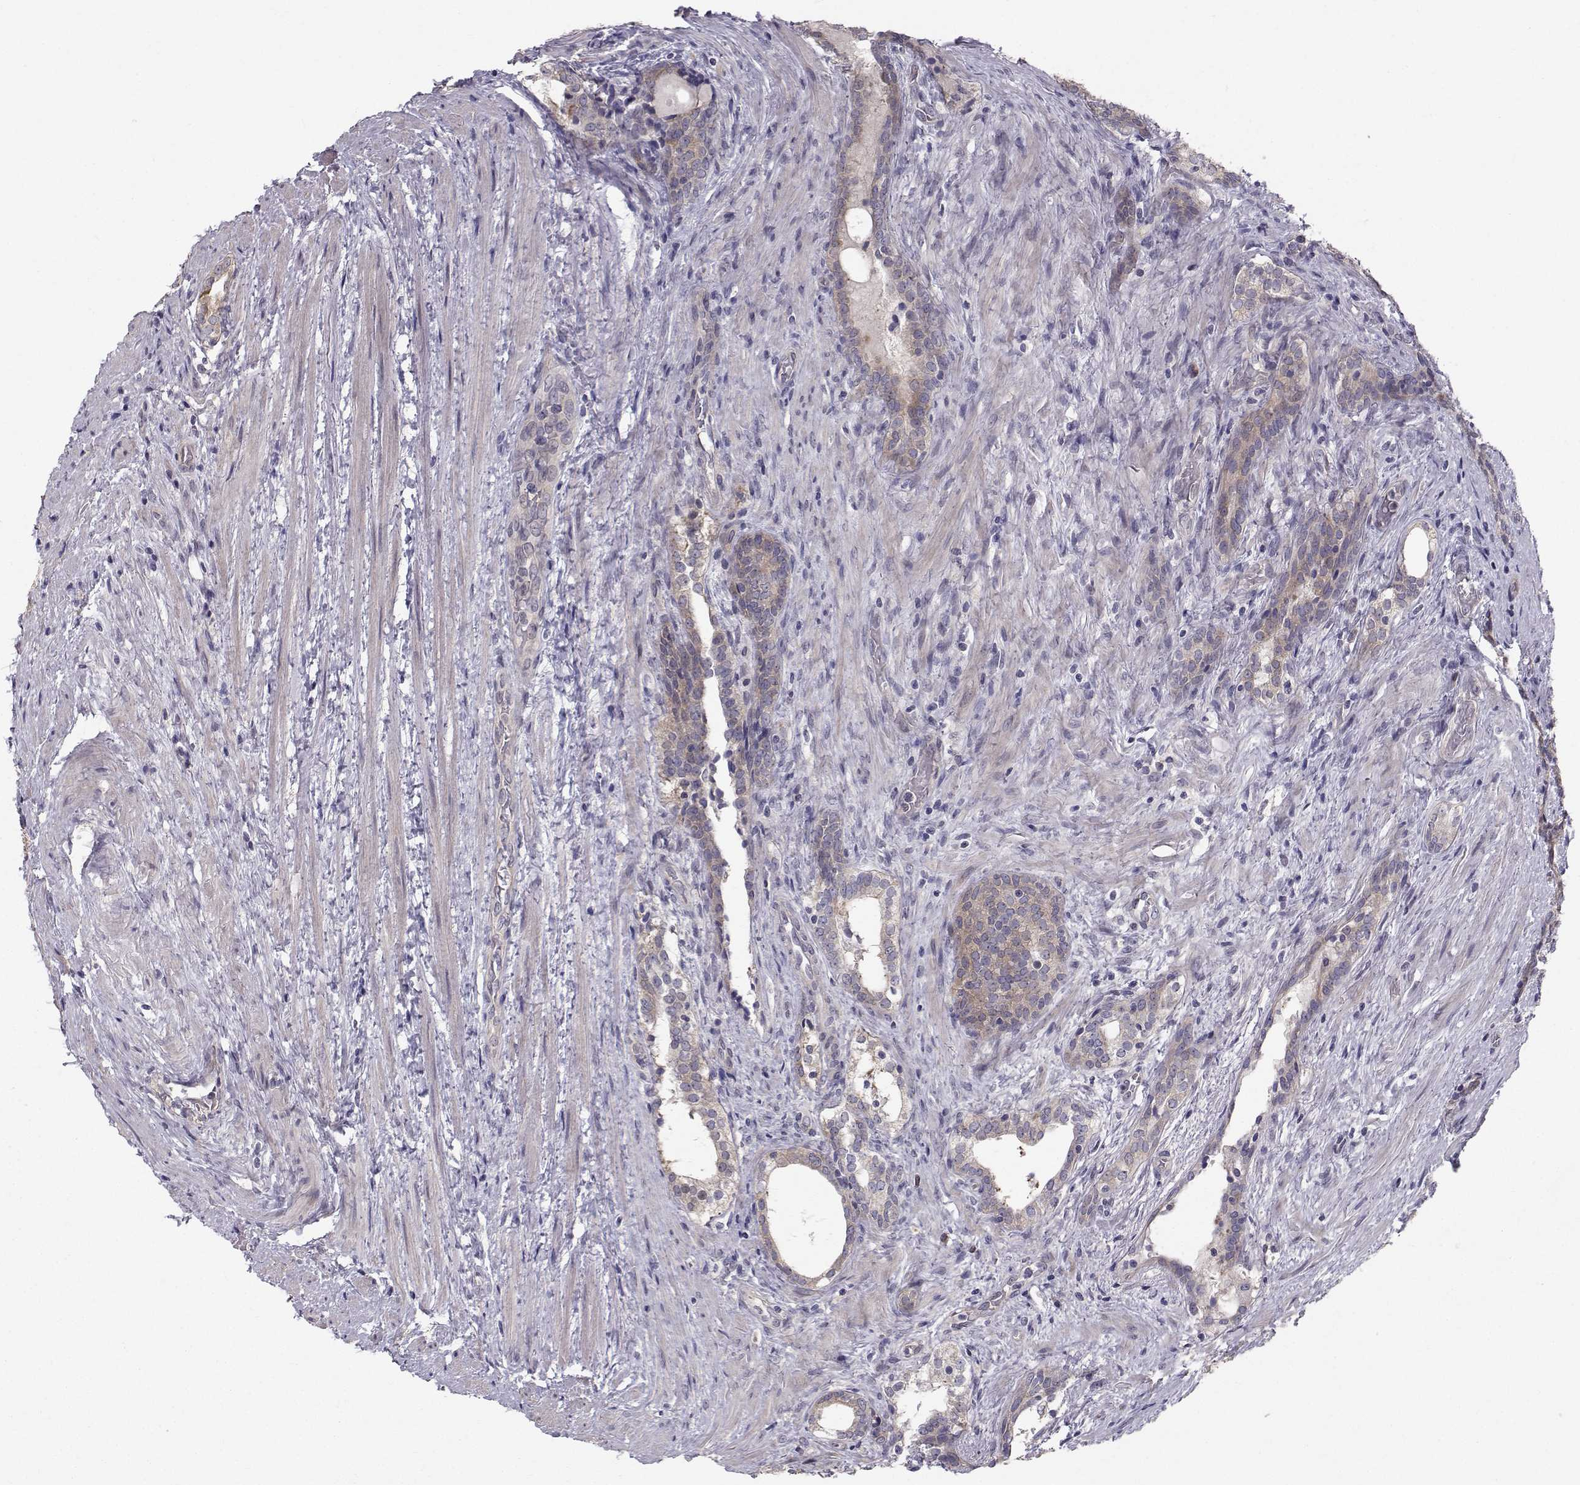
{"staining": {"intensity": "weak", "quantity": ">75%", "location": "cytoplasmic/membranous"}, "tissue": "prostate cancer", "cell_type": "Tumor cells", "image_type": "cancer", "snomed": [{"axis": "morphology", "description": "Adenocarcinoma, NOS"}, {"axis": "morphology", "description": "Adenocarcinoma, High grade"}, {"axis": "topography", "description": "Prostate"}], "caption": "Immunohistochemical staining of human prostate cancer (high-grade adenocarcinoma) demonstrates low levels of weak cytoplasmic/membranous protein positivity in about >75% of tumor cells.", "gene": "HSP90AB1", "patient": {"sex": "male", "age": 61}}